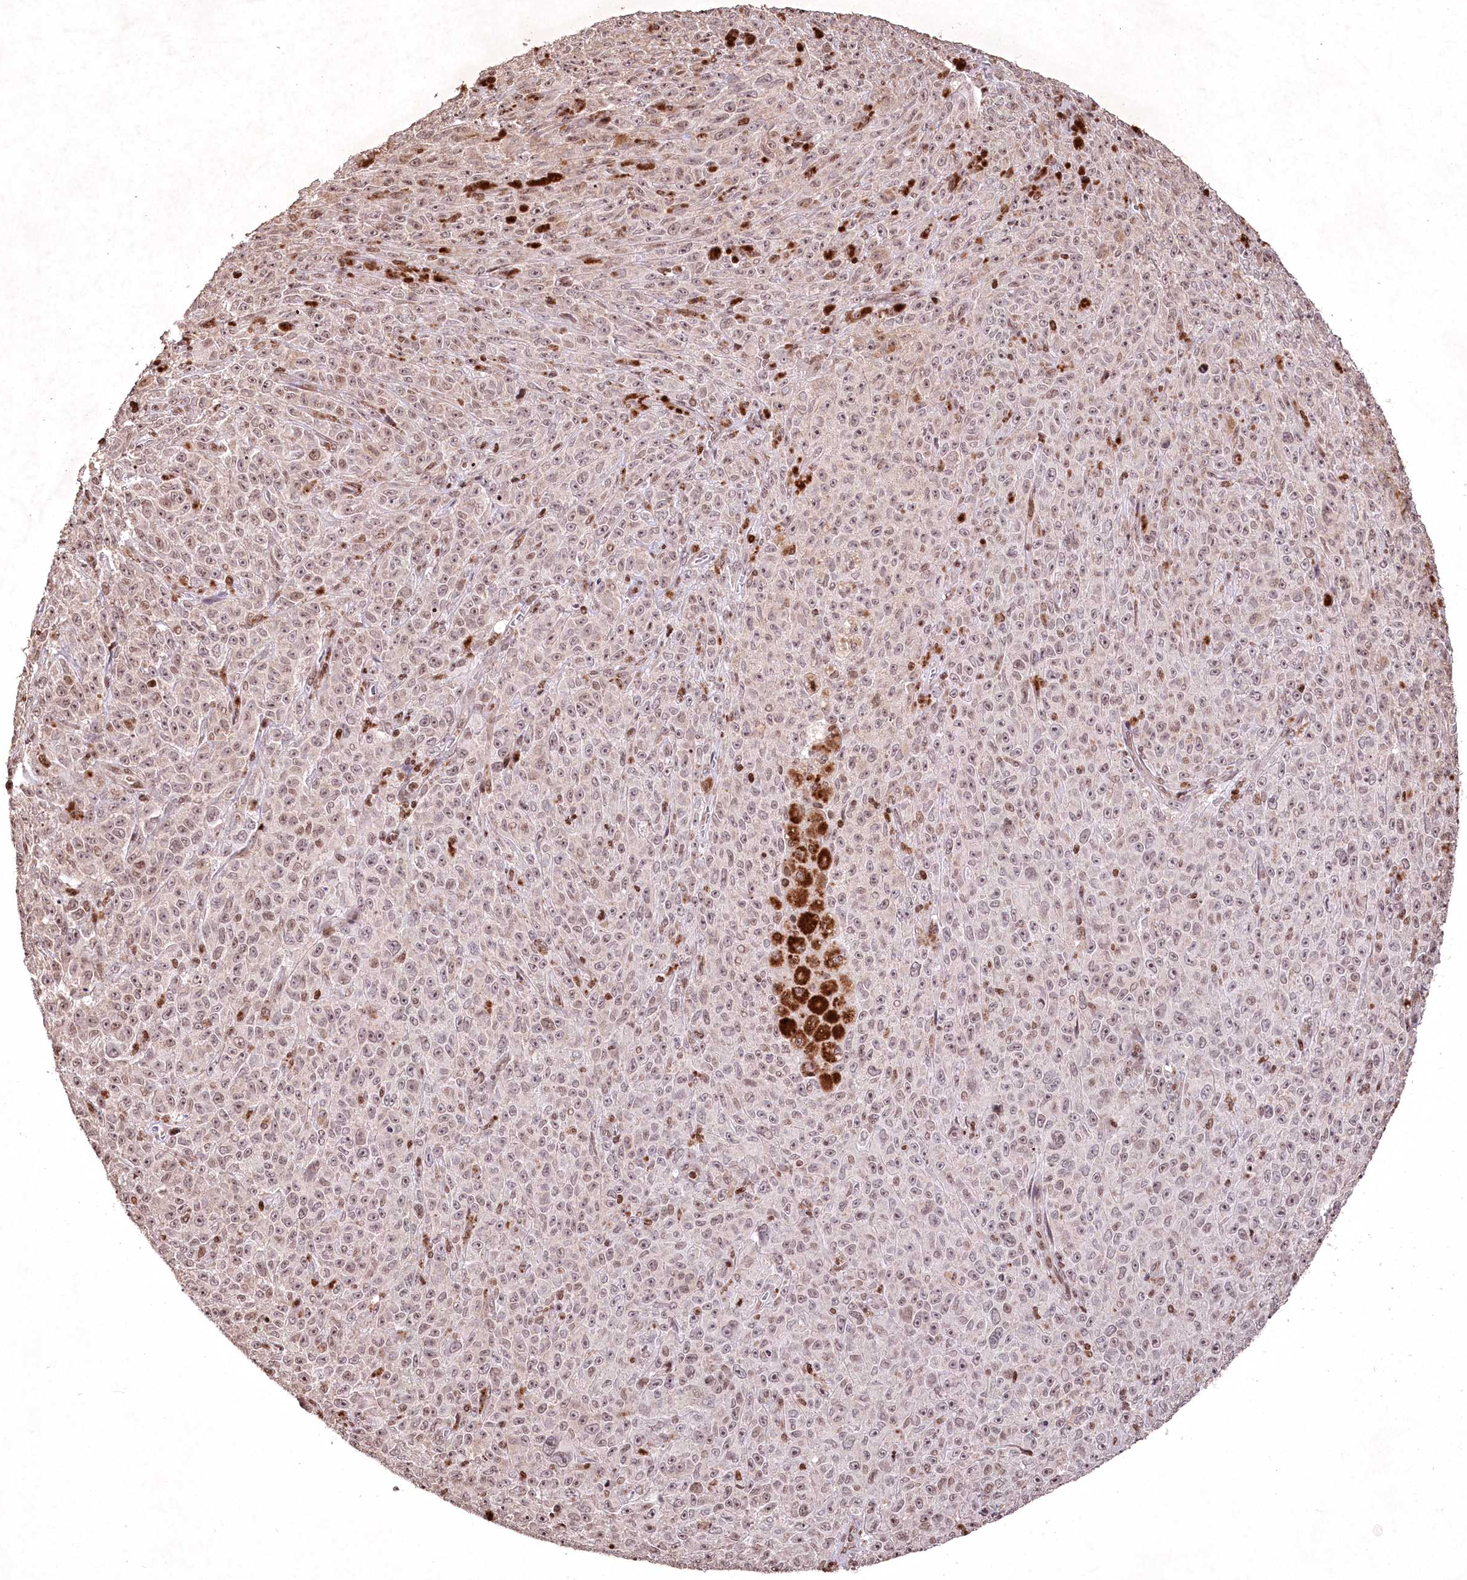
{"staining": {"intensity": "moderate", "quantity": ">75%", "location": "nuclear"}, "tissue": "melanoma", "cell_type": "Tumor cells", "image_type": "cancer", "snomed": [{"axis": "morphology", "description": "Malignant melanoma, NOS"}, {"axis": "topography", "description": "Skin"}], "caption": "High-magnification brightfield microscopy of melanoma stained with DAB (3,3'-diaminobenzidine) (brown) and counterstained with hematoxylin (blue). tumor cells exhibit moderate nuclear expression is identified in about>75% of cells.", "gene": "CCSER2", "patient": {"sex": "female", "age": 82}}